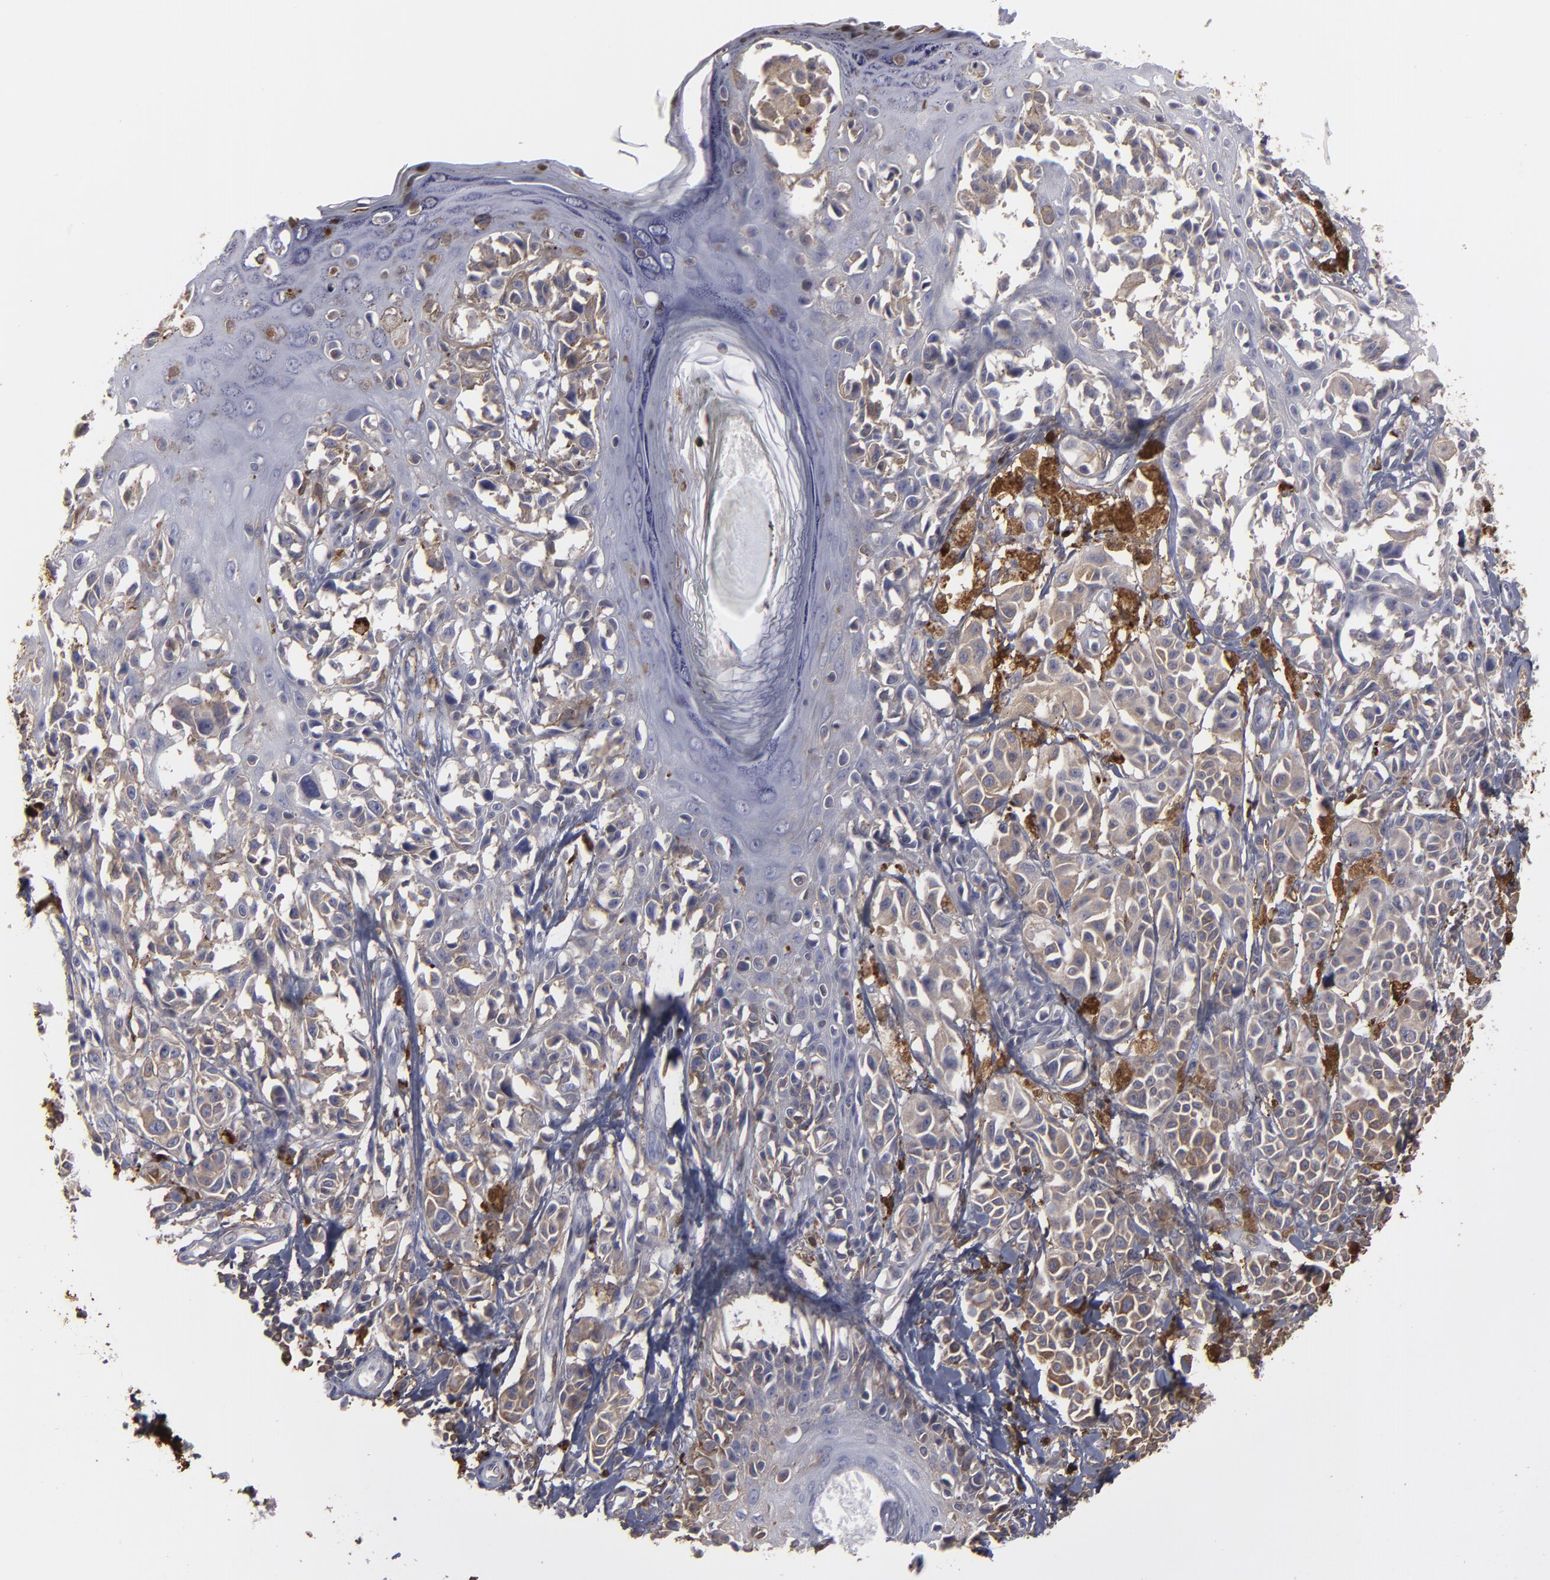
{"staining": {"intensity": "weak", "quantity": ">75%", "location": "cytoplasmic/membranous"}, "tissue": "melanoma", "cell_type": "Tumor cells", "image_type": "cancer", "snomed": [{"axis": "morphology", "description": "Malignant melanoma, NOS"}, {"axis": "topography", "description": "Skin"}], "caption": "IHC micrograph of melanoma stained for a protein (brown), which displays low levels of weak cytoplasmic/membranous positivity in approximately >75% of tumor cells.", "gene": "ODC1", "patient": {"sex": "female", "age": 38}}